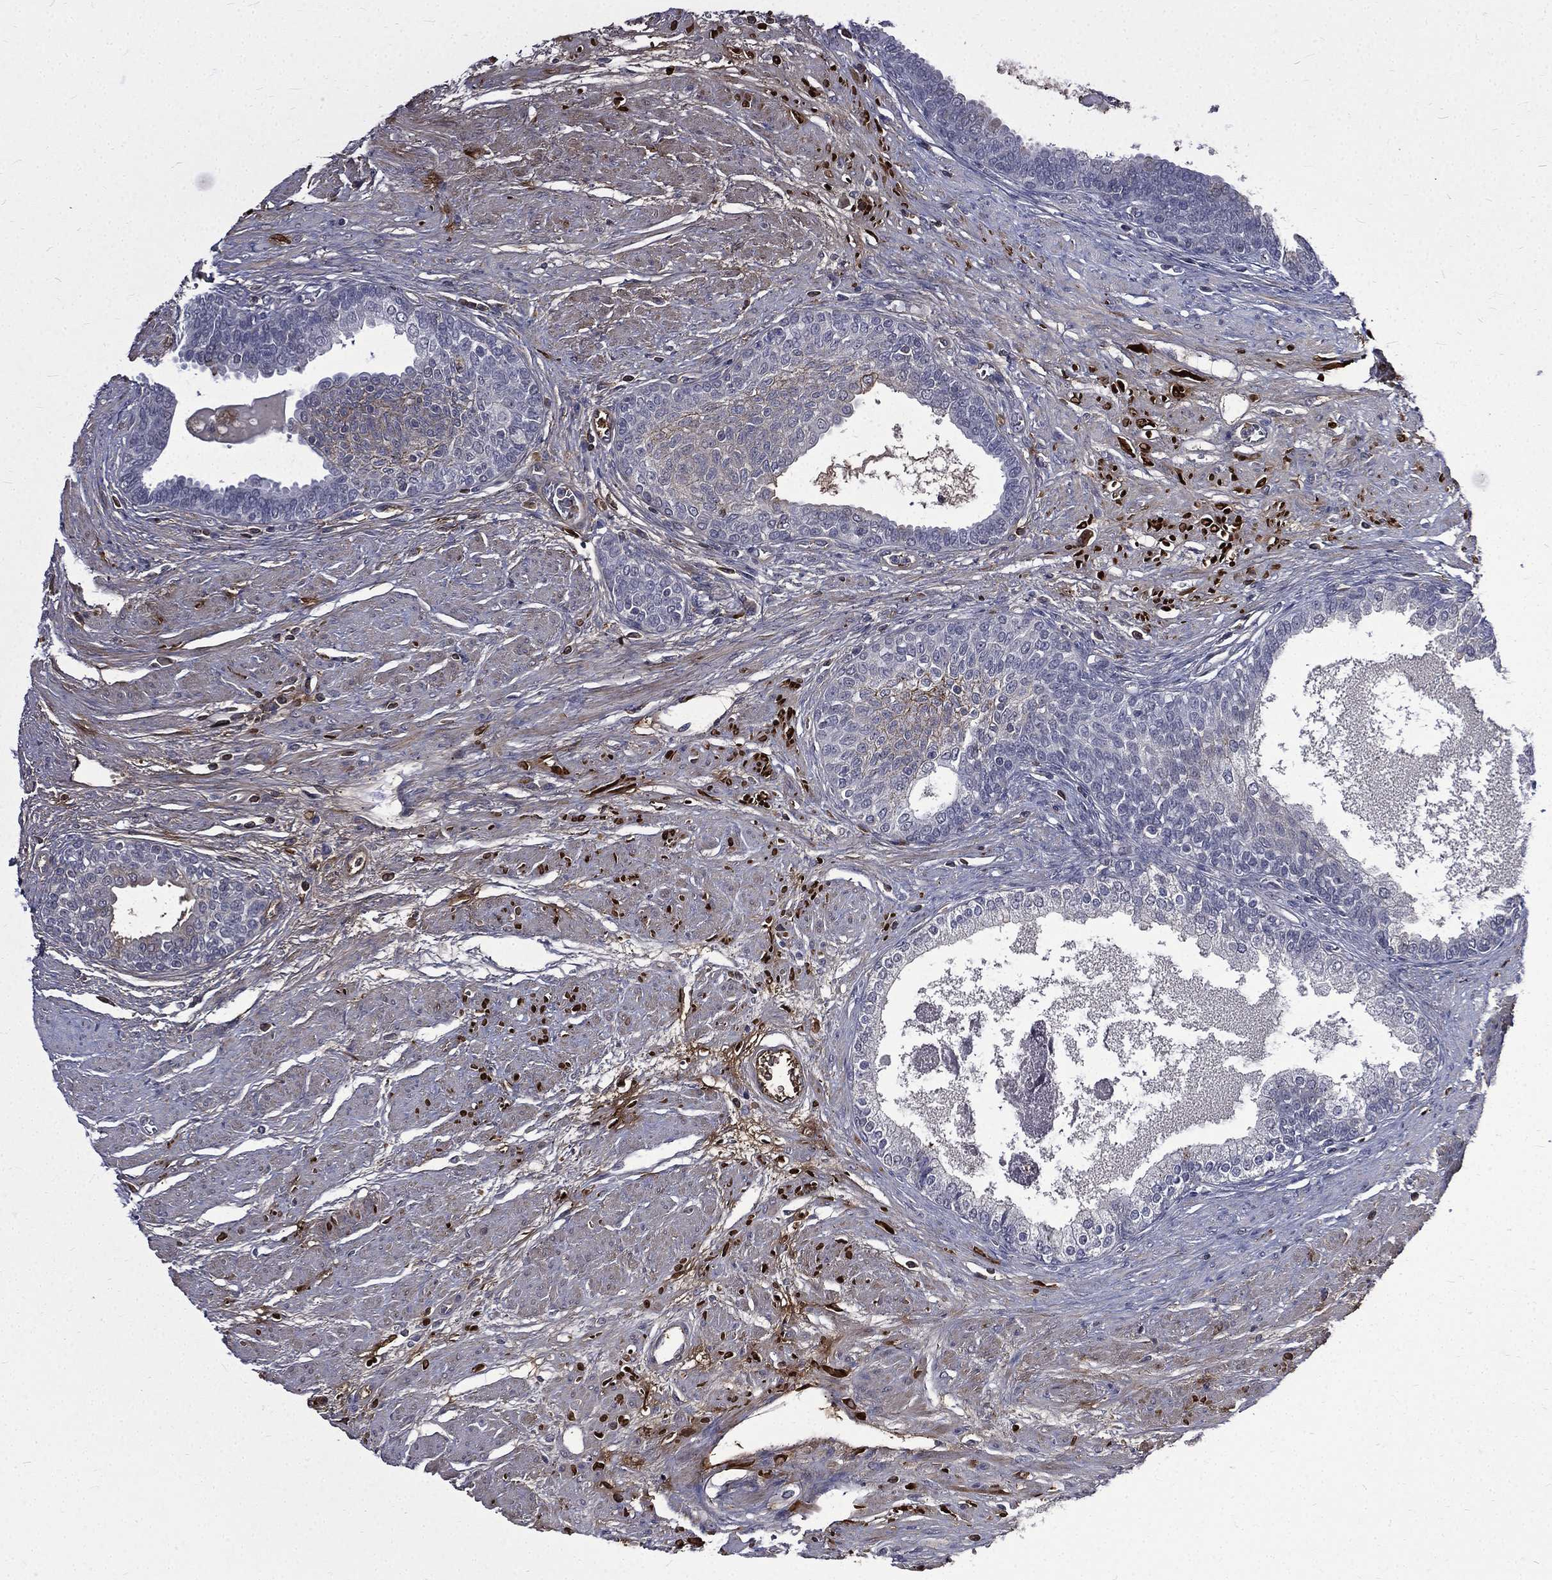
{"staining": {"intensity": "negative", "quantity": "none", "location": "none"}, "tissue": "prostate cancer", "cell_type": "Tumor cells", "image_type": "cancer", "snomed": [{"axis": "morphology", "description": "Adenocarcinoma, NOS"}, {"axis": "topography", "description": "Prostate and seminal vesicle, NOS"}, {"axis": "topography", "description": "Prostate"}], "caption": "Immunohistochemistry (IHC) histopathology image of neoplastic tissue: prostate adenocarcinoma stained with DAB demonstrates no significant protein expression in tumor cells. (DAB (3,3'-diaminobenzidine) immunohistochemistry with hematoxylin counter stain).", "gene": "FGG", "patient": {"sex": "male", "age": 62}}